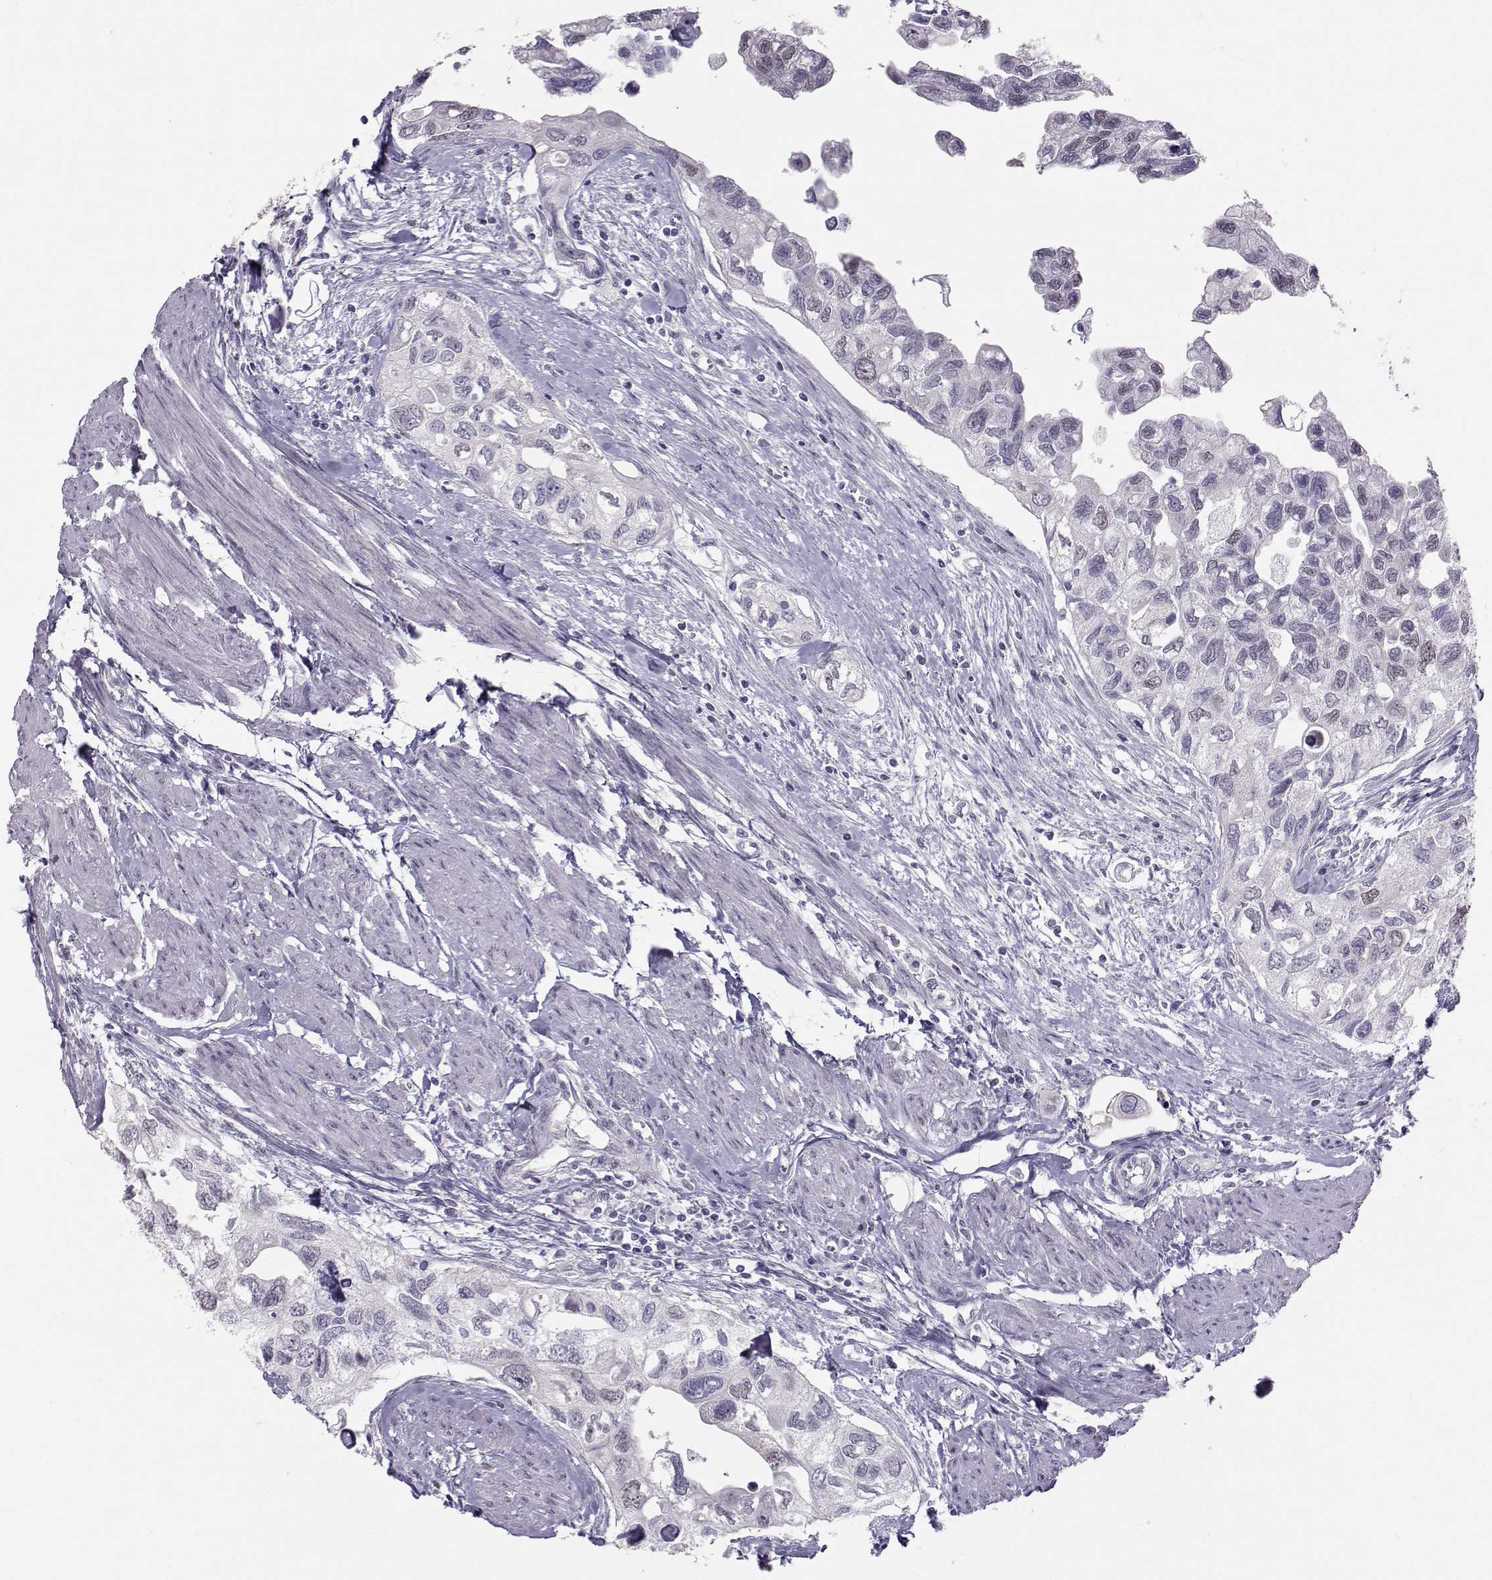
{"staining": {"intensity": "weak", "quantity": "<25%", "location": "nuclear"}, "tissue": "urothelial cancer", "cell_type": "Tumor cells", "image_type": "cancer", "snomed": [{"axis": "morphology", "description": "Urothelial carcinoma, High grade"}, {"axis": "topography", "description": "Urinary bladder"}], "caption": "Immunohistochemistry histopathology image of neoplastic tissue: human urothelial carcinoma (high-grade) stained with DAB (3,3'-diaminobenzidine) displays no significant protein staining in tumor cells.", "gene": "DNAAF1", "patient": {"sex": "male", "age": 59}}